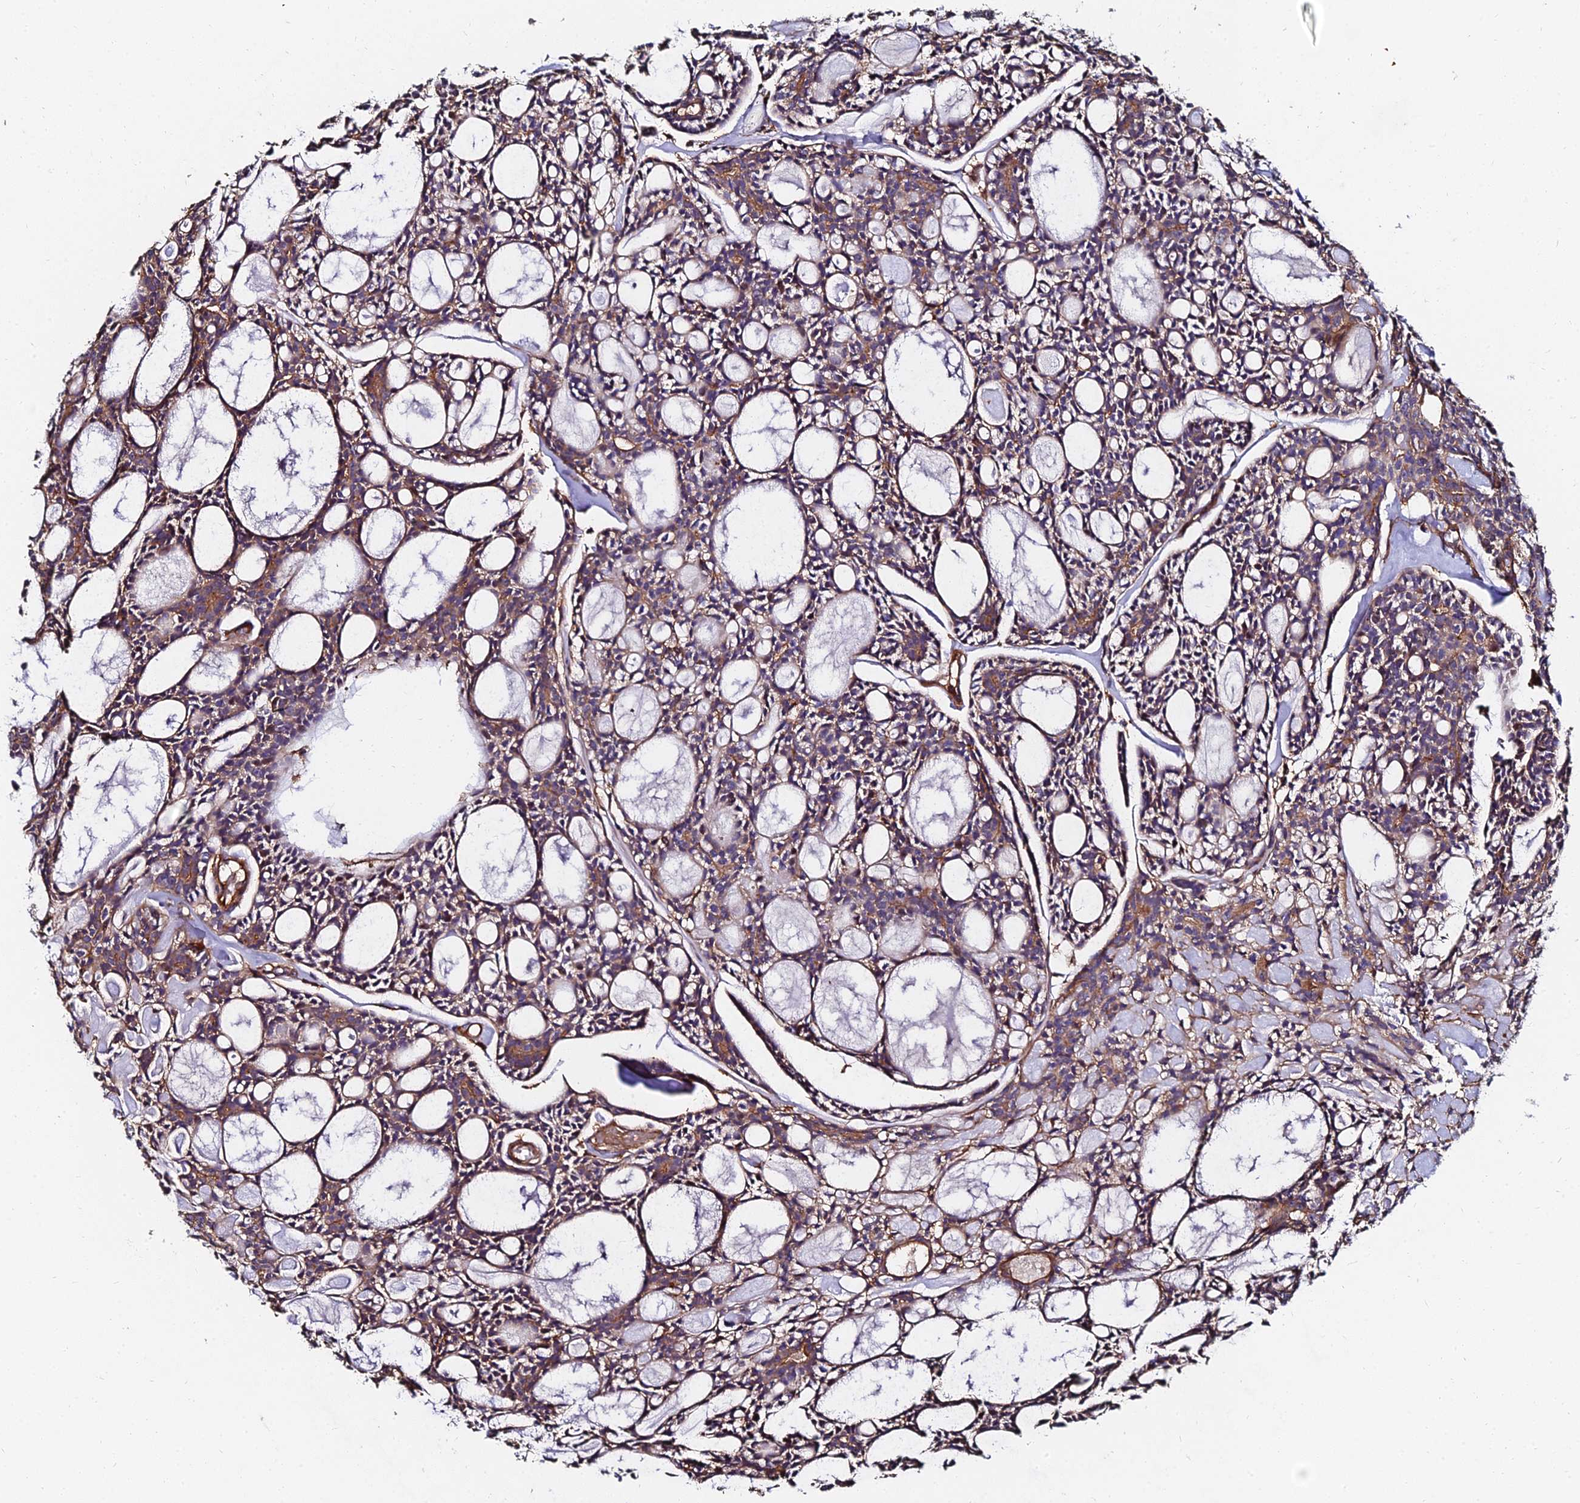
{"staining": {"intensity": "weak", "quantity": ">75%", "location": "cytoplasmic/membranous"}, "tissue": "head and neck cancer", "cell_type": "Tumor cells", "image_type": "cancer", "snomed": [{"axis": "morphology", "description": "Adenocarcinoma, NOS"}, {"axis": "topography", "description": "Salivary gland"}, {"axis": "topography", "description": "Head-Neck"}], "caption": "Protein positivity by immunohistochemistry reveals weak cytoplasmic/membranous staining in approximately >75% of tumor cells in head and neck cancer. The staining is performed using DAB brown chromogen to label protein expression. The nuclei are counter-stained blue using hematoxylin.", "gene": "EXT1", "patient": {"sex": "male", "age": 55}}